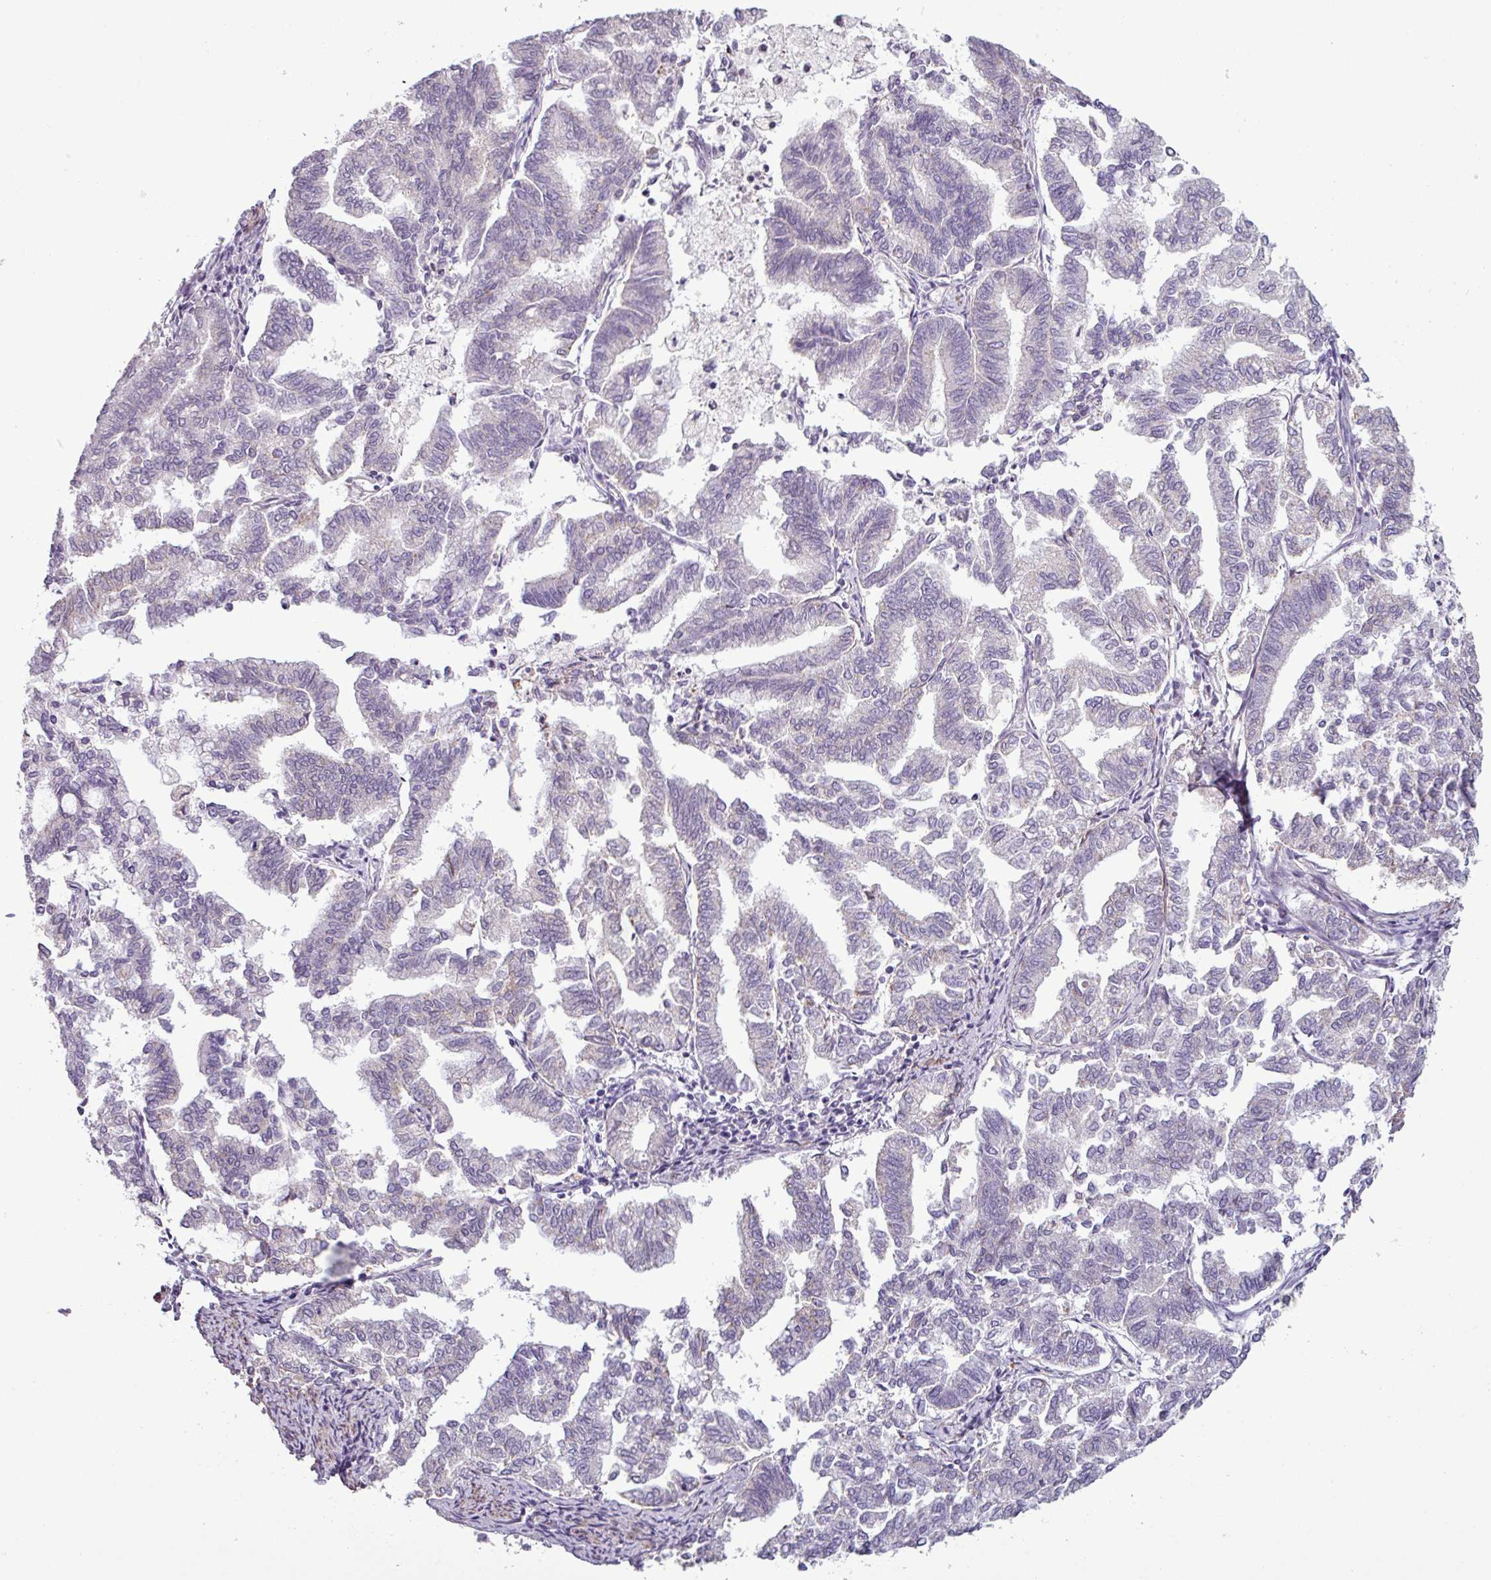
{"staining": {"intensity": "negative", "quantity": "none", "location": "none"}, "tissue": "endometrial cancer", "cell_type": "Tumor cells", "image_type": "cancer", "snomed": [{"axis": "morphology", "description": "Adenocarcinoma, NOS"}, {"axis": "topography", "description": "Endometrium"}], "caption": "Tumor cells are negative for brown protein staining in adenocarcinoma (endometrial).", "gene": "BTN2A2", "patient": {"sex": "female", "age": 79}}